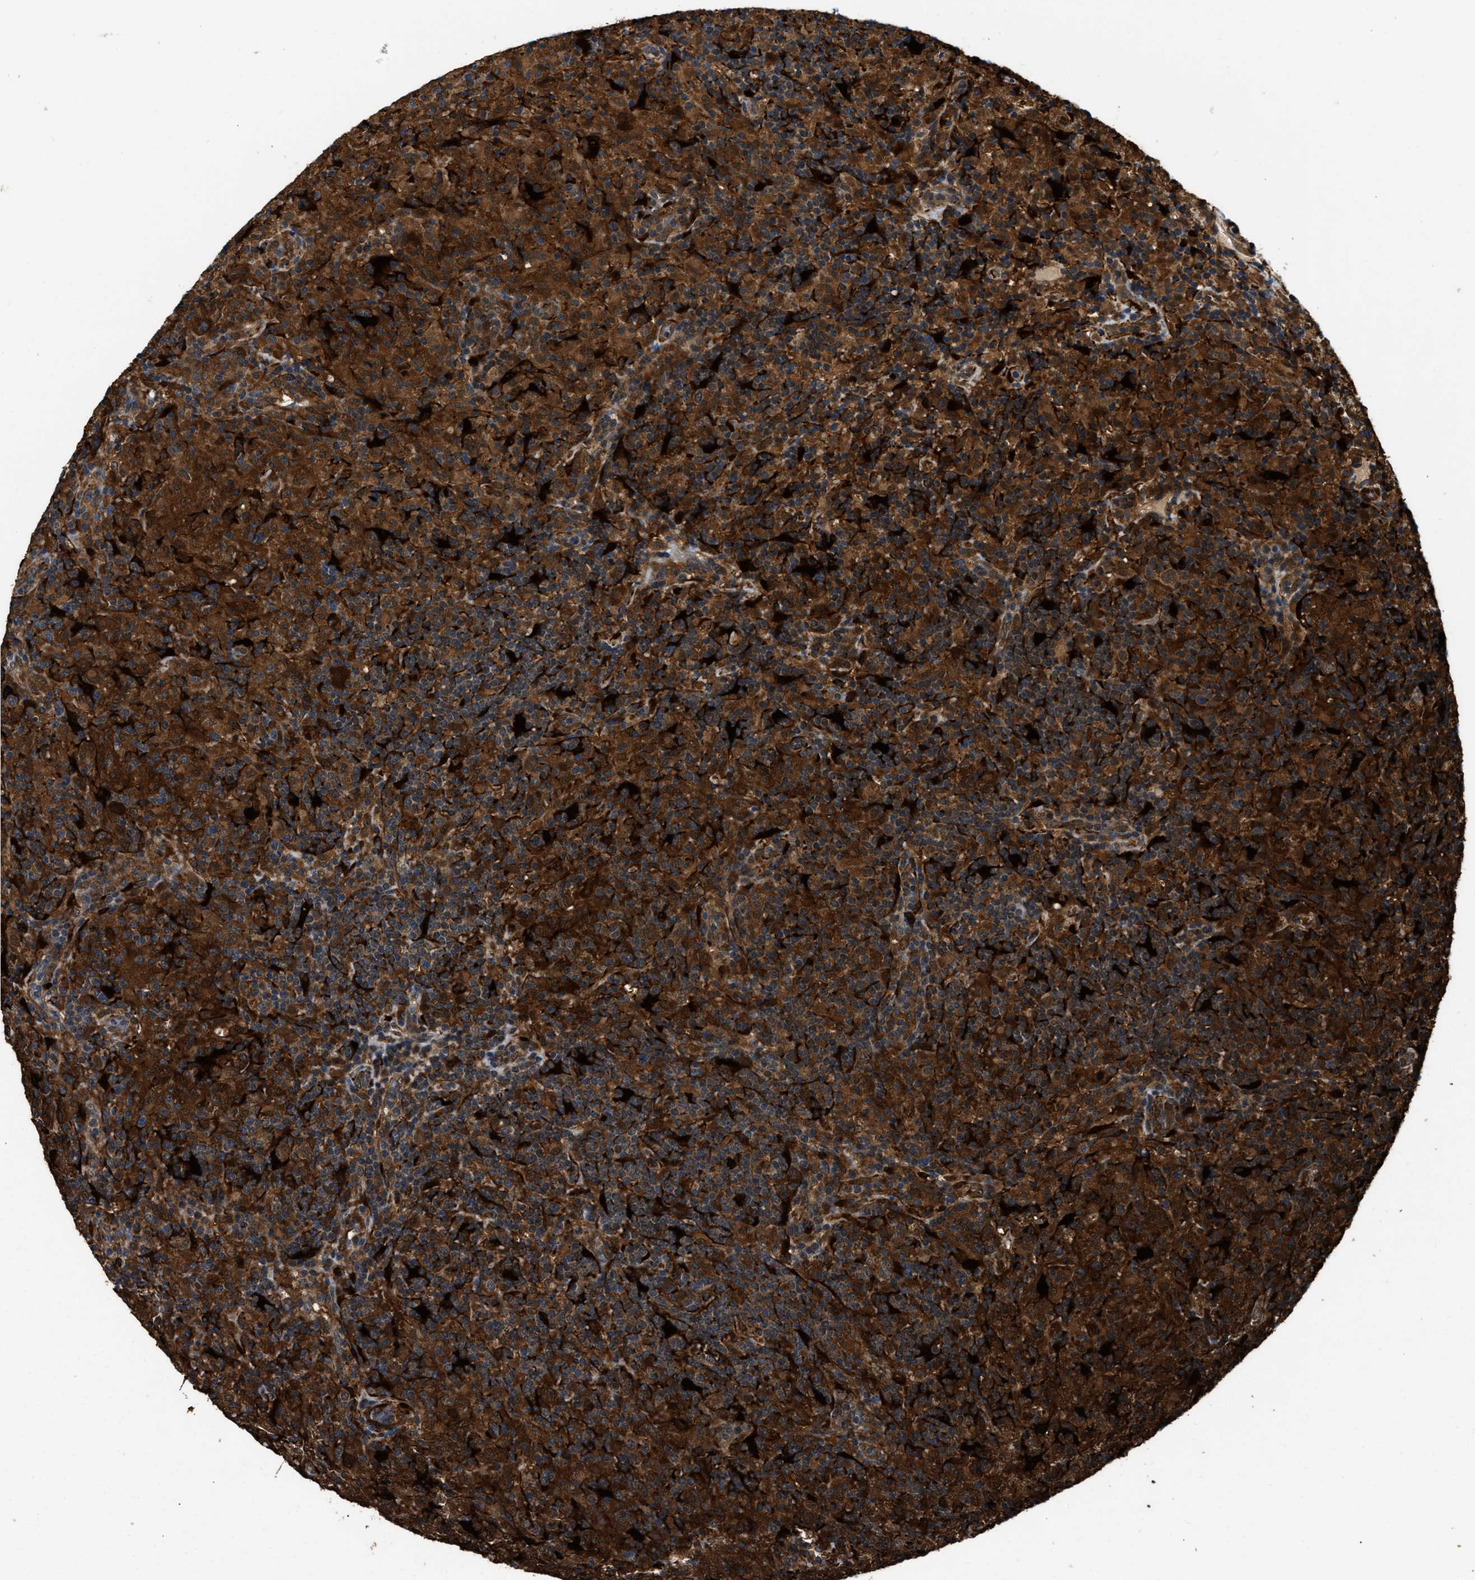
{"staining": {"intensity": "strong", "quantity": ">75%", "location": "cytoplasmic/membranous,nuclear"}, "tissue": "lymphoma", "cell_type": "Tumor cells", "image_type": "cancer", "snomed": [{"axis": "morphology", "description": "Hodgkin's disease, NOS"}, {"axis": "topography", "description": "Lymph node"}], "caption": "Human lymphoma stained with a brown dye exhibits strong cytoplasmic/membranous and nuclear positive positivity in about >75% of tumor cells.", "gene": "PPA1", "patient": {"sex": "male", "age": 70}}